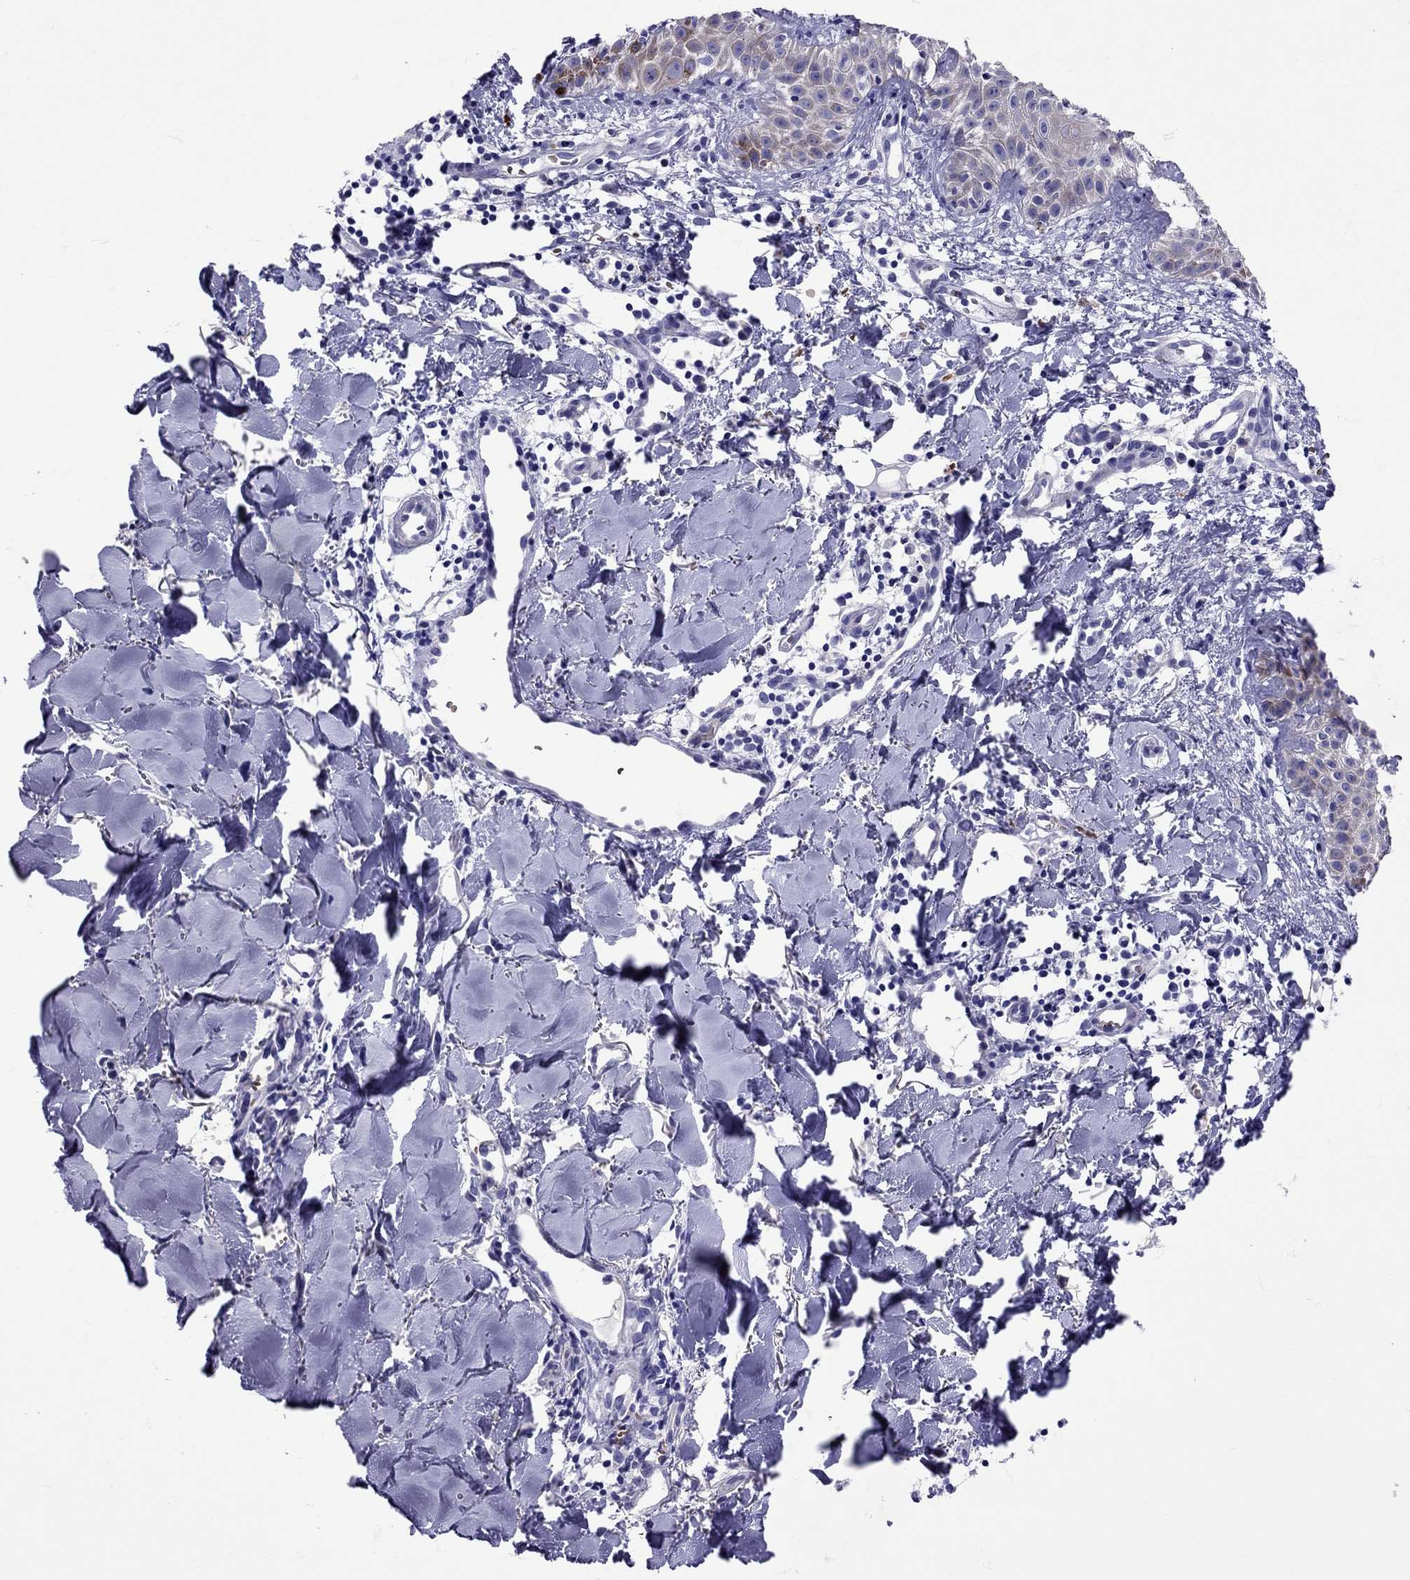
{"staining": {"intensity": "negative", "quantity": "none", "location": "none"}, "tissue": "melanoma", "cell_type": "Tumor cells", "image_type": "cancer", "snomed": [{"axis": "morphology", "description": "Malignant melanoma, NOS"}, {"axis": "topography", "description": "Skin"}], "caption": "Immunohistochemistry of human malignant melanoma displays no positivity in tumor cells. Brightfield microscopy of immunohistochemistry (IHC) stained with DAB (brown) and hematoxylin (blue), captured at high magnification.", "gene": "TBR1", "patient": {"sex": "male", "age": 51}}